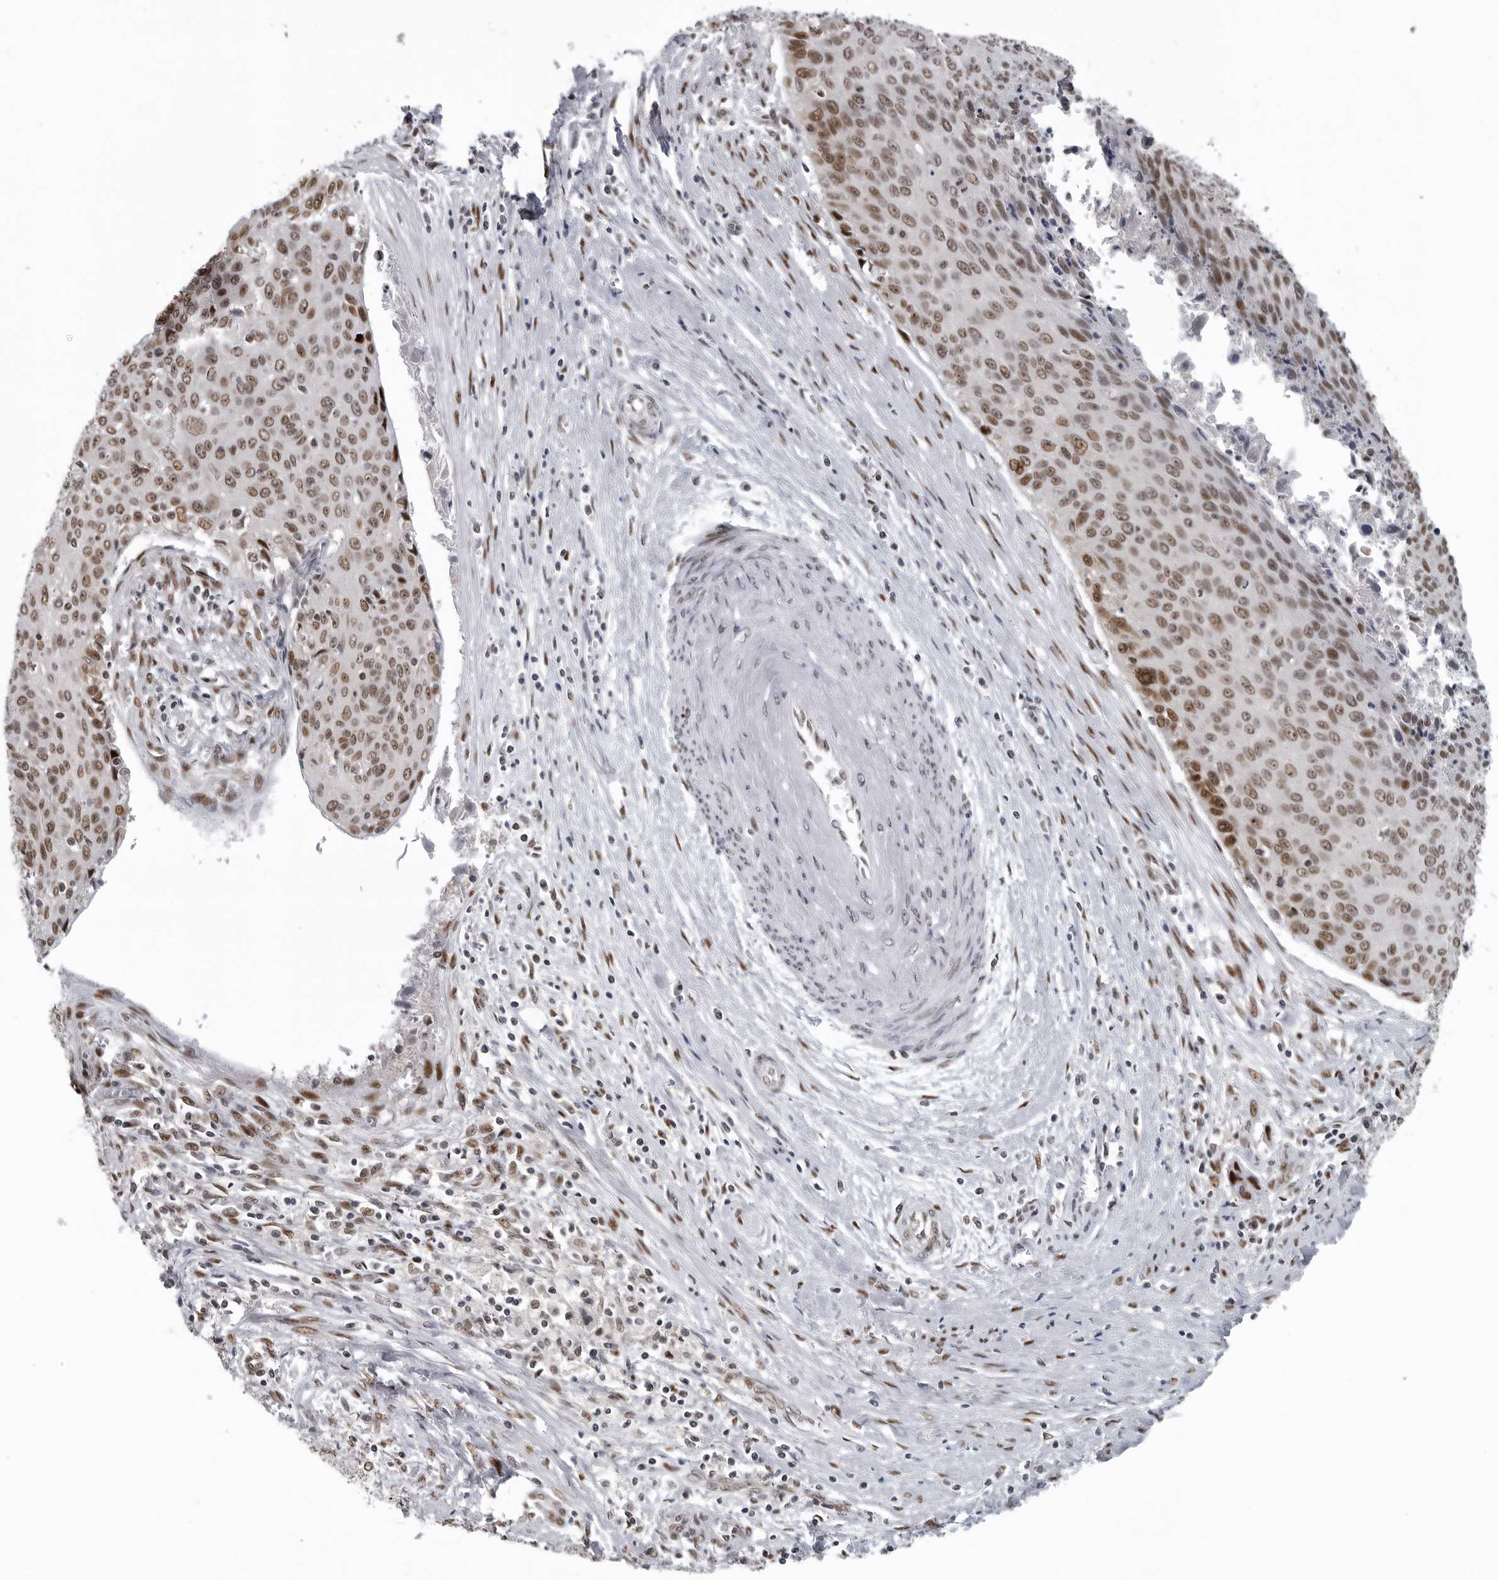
{"staining": {"intensity": "moderate", "quantity": ">75%", "location": "nuclear"}, "tissue": "cervical cancer", "cell_type": "Tumor cells", "image_type": "cancer", "snomed": [{"axis": "morphology", "description": "Squamous cell carcinoma, NOS"}, {"axis": "topography", "description": "Cervix"}], "caption": "Moderate nuclear positivity is seen in approximately >75% of tumor cells in cervical squamous cell carcinoma.", "gene": "C8orf58", "patient": {"sex": "female", "age": 55}}